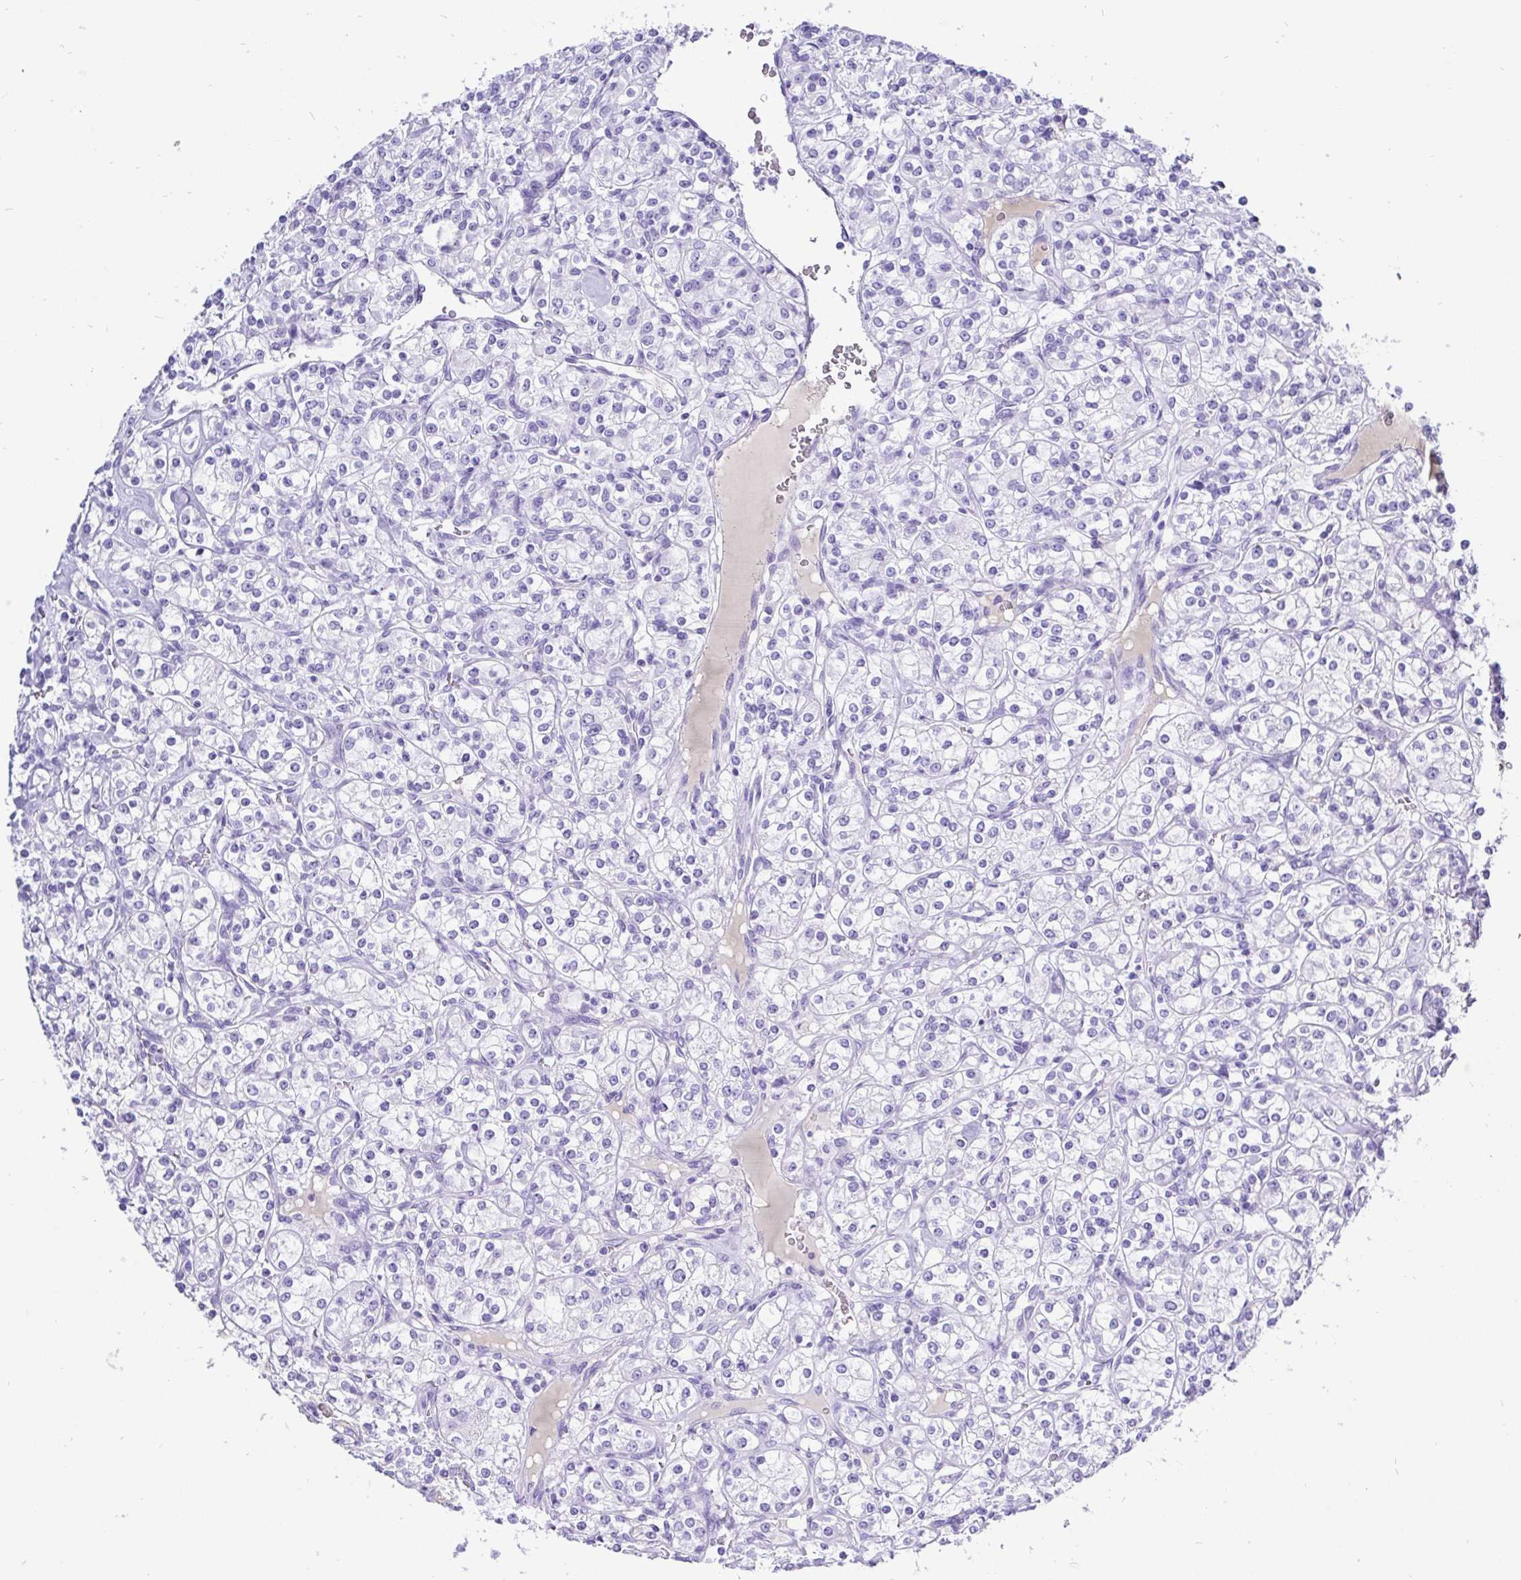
{"staining": {"intensity": "negative", "quantity": "none", "location": "none"}, "tissue": "renal cancer", "cell_type": "Tumor cells", "image_type": "cancer", "snomed": [{"axis": "morphology", "description": "Adenocarcinoma, NOS"}, {"axis": "topography", "description": "Kidney"}], "caption": "Immunohistochemical staining of human renal adenocarcinoma shows no significant expression in tumor cells. (DAB immunohistochemistry with hematoxylin counter stain).", "gene": "KRT13", "patient": {"sex": "male", "age": 77}}